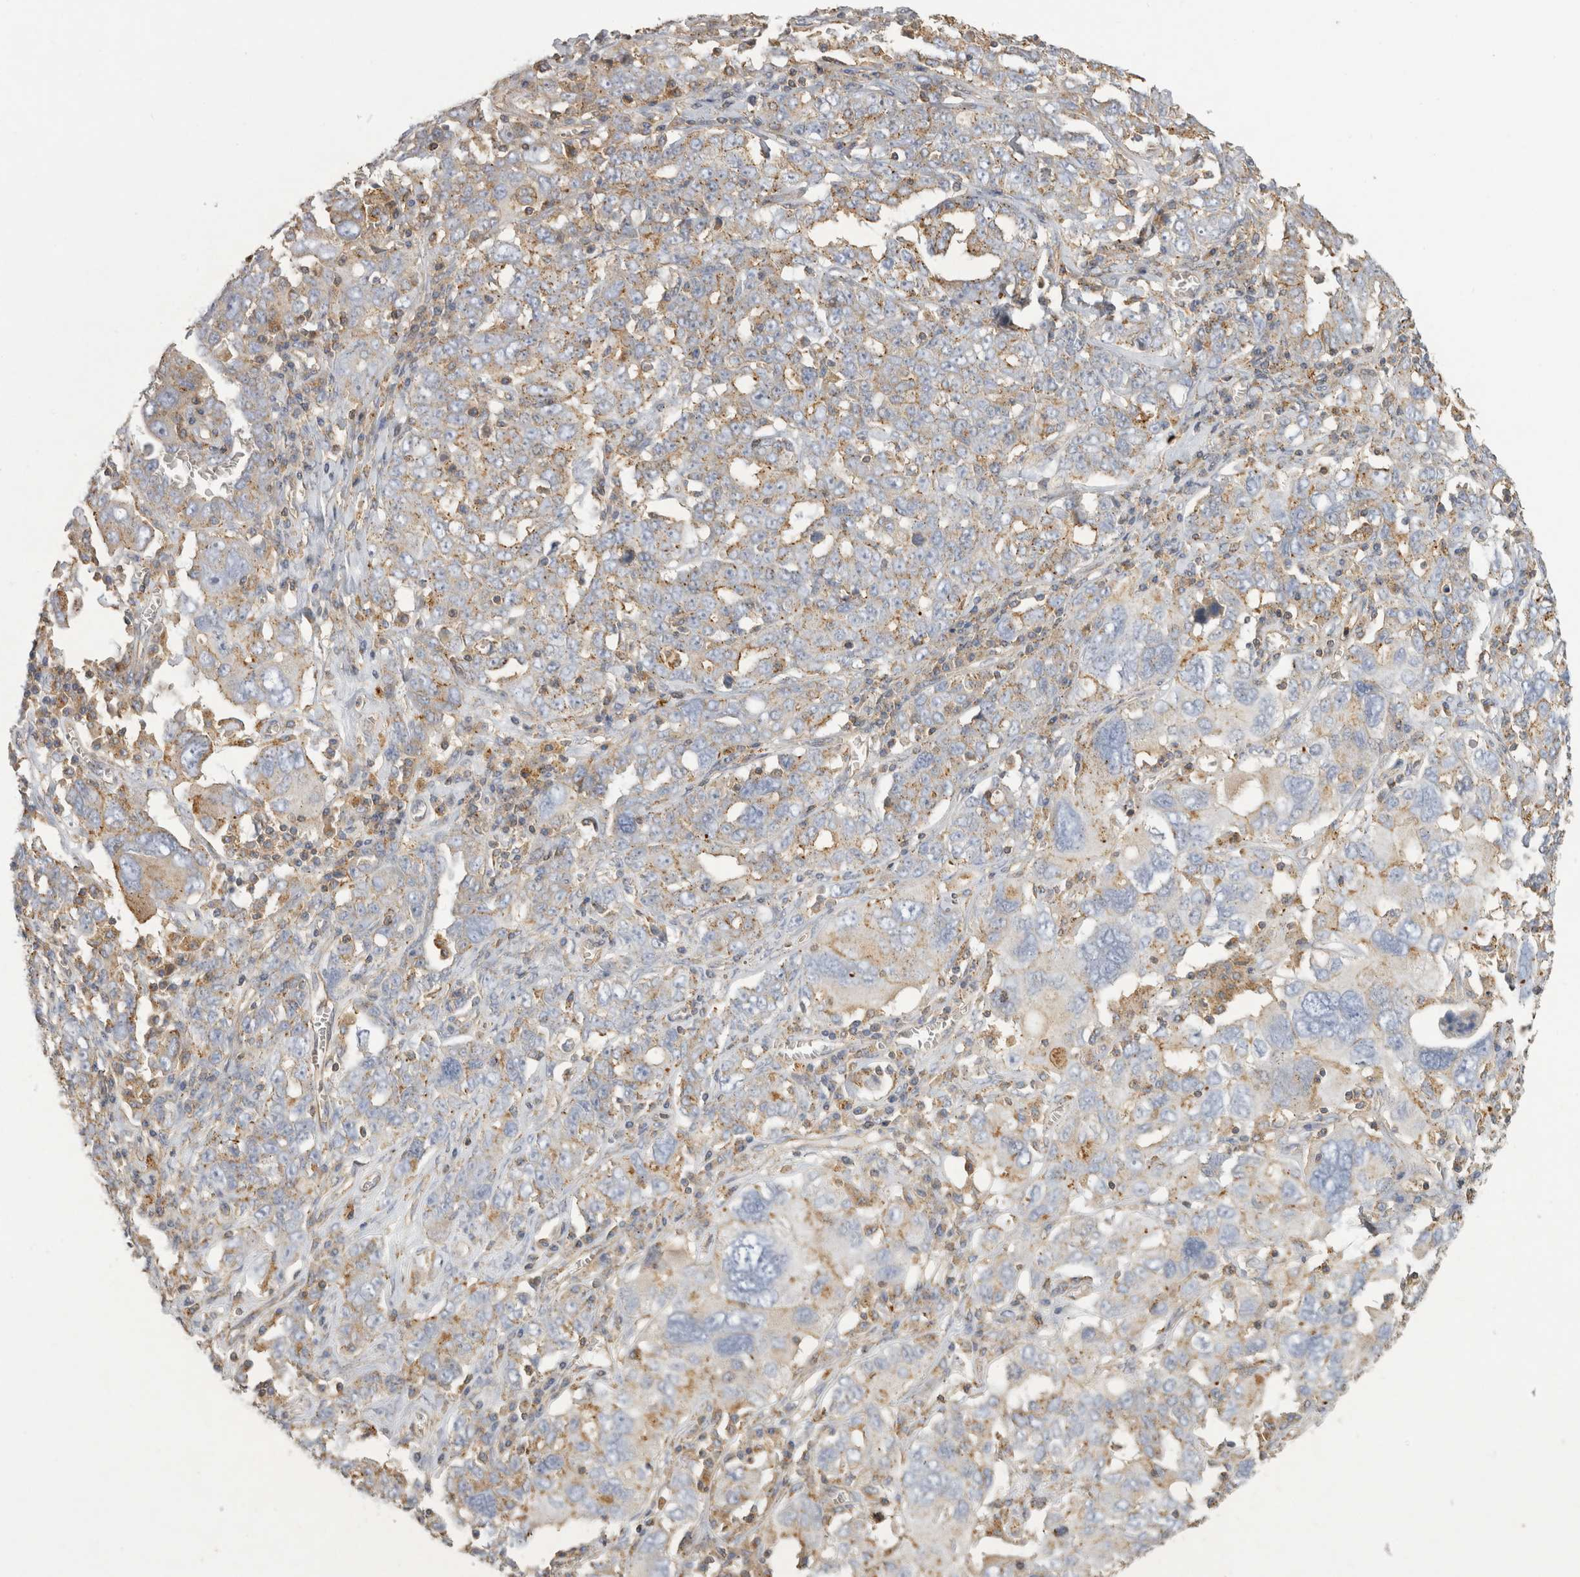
{"staining": {"intensity": "weak", "quantity": "25%-75%", "location": "cytoplasmic/membranous"}, "tissue": "ovarian cancer", "cell_type": "Tumor cells", "image_type": "cancer", "snomed": [{"axis": "morphology", "description": "Carcinoma, endometroid"}, {"axis": "topography", "description": "Ovary"}], "caption": "Tumor cells reveal low levels of weak cytoplasmic/membranous expression in about 25%-75% of cells in human endometroid carcinoma (ovarian).", "gene": "CHMP6", "patient": {"sex": "female", "age": 62}}